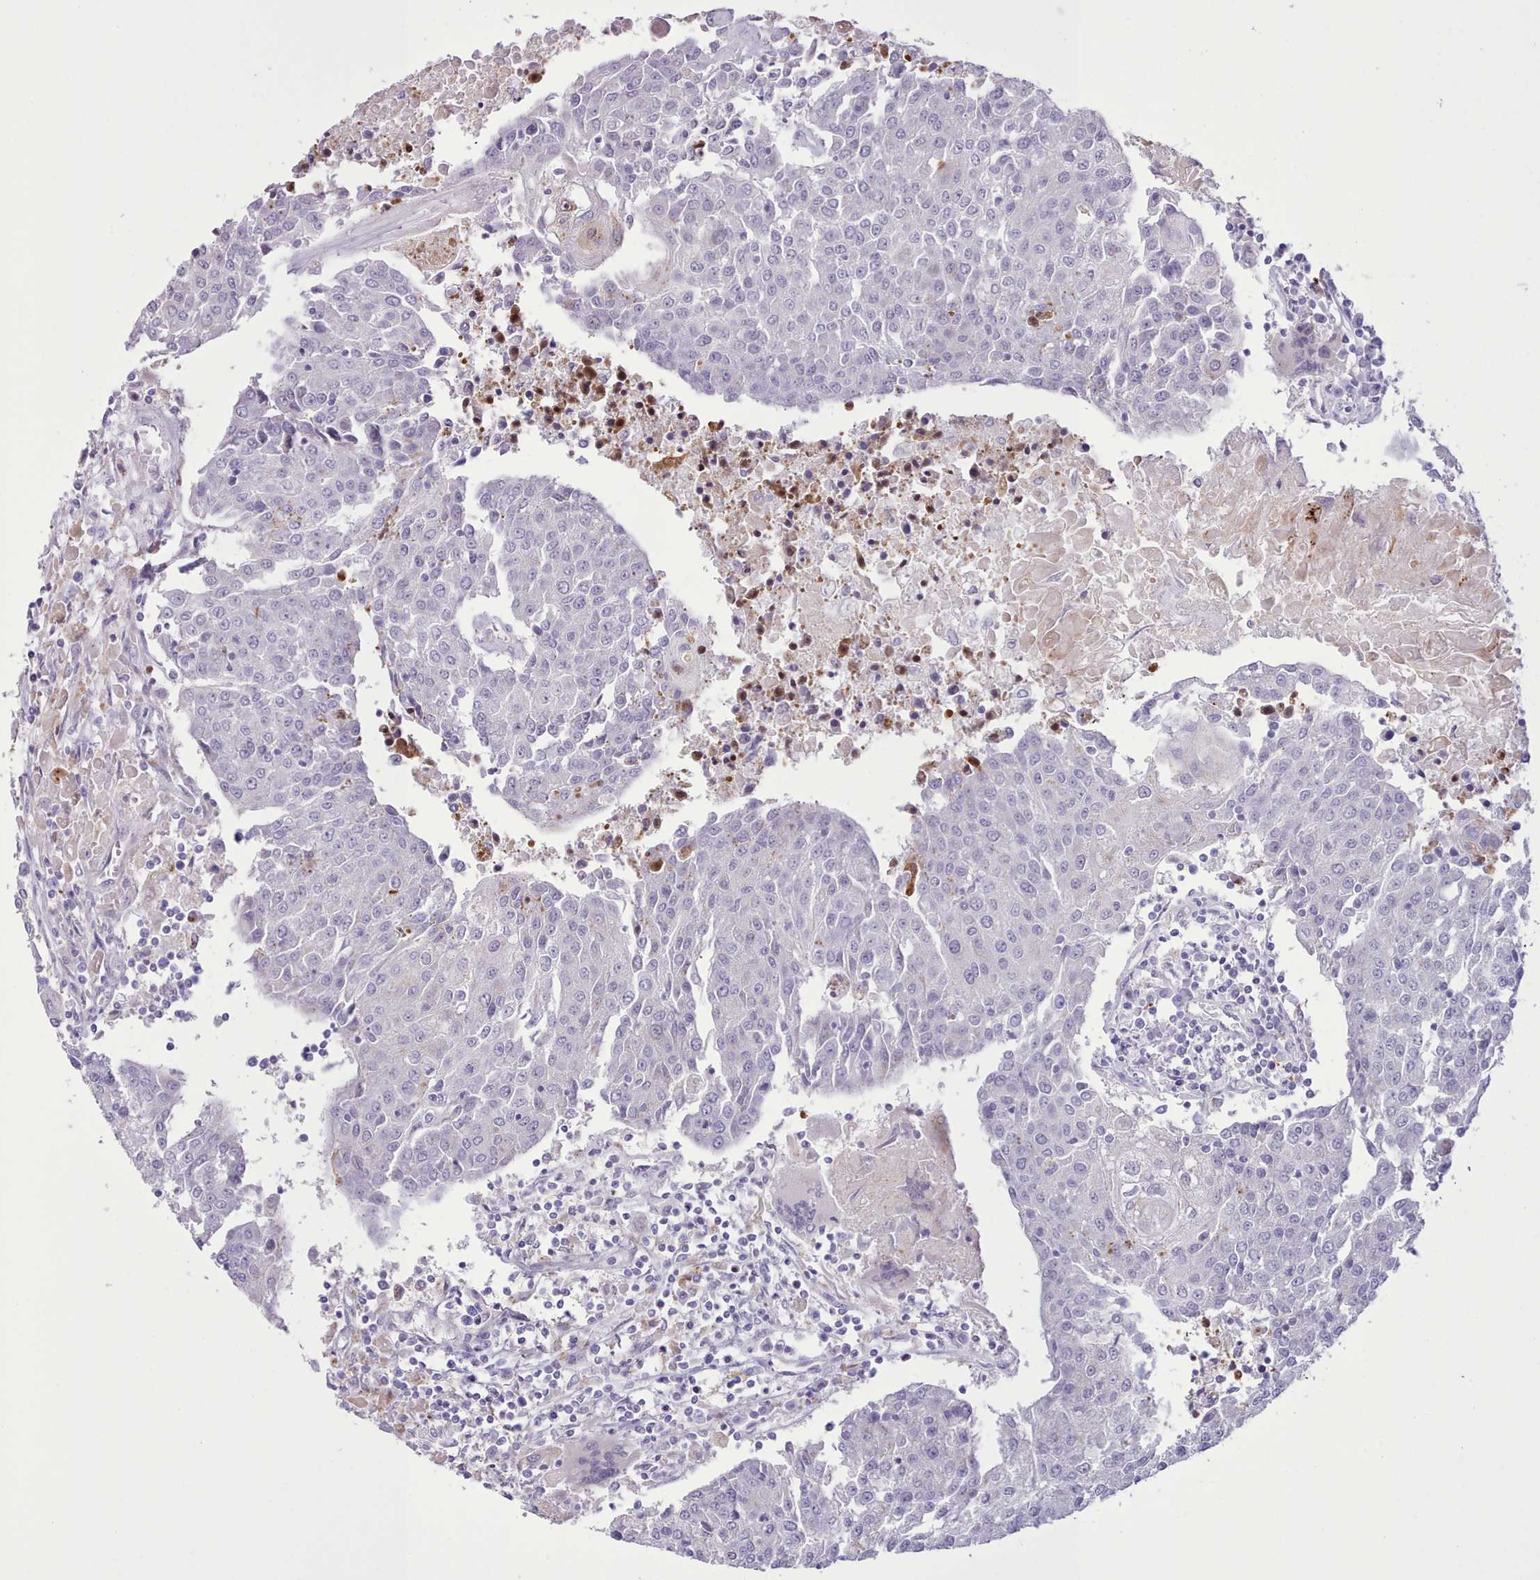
{"staining": {"intensity": "negative", "quantity": "none", "location": "none"}, "tissue": "urothelial cancer", "cell_type": "Tumor cells", "image_type": "cancer", "snomed": [{"axis": "morphology", "description": "Urothelial carcinoma, High grade"}, {"axis": "topography", "description": "Urinary bladder"}], "caption": "Urothelial cancer was stained to show a protein in brown. There is no significant positivity in tumor cells.", "gene": "SRD5A1", "patient": {"sex": "female", "age": 85}}